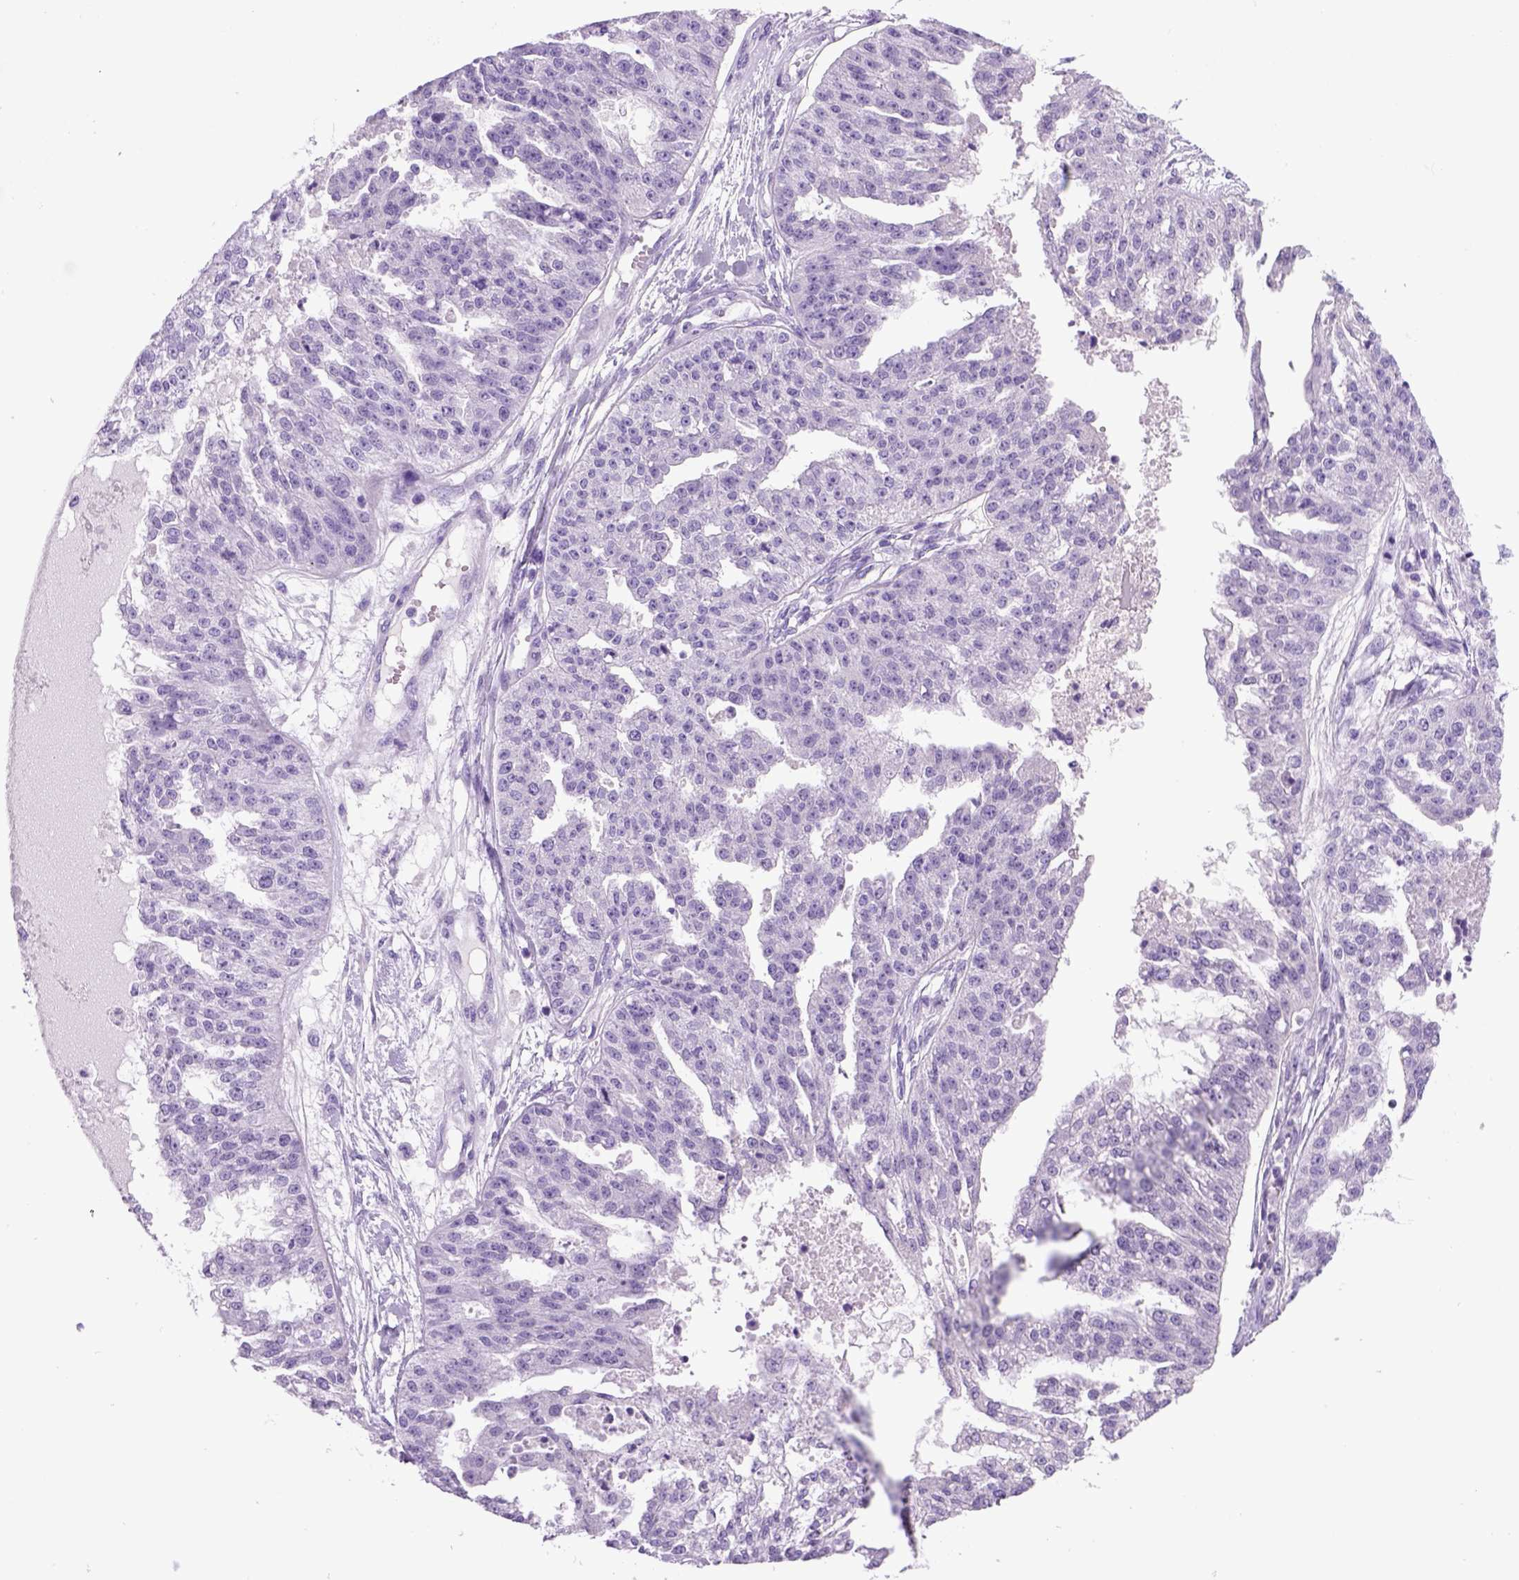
{"staining": {"intensity": "negative", "quantity": "none", "location": "none"}, "tissue": "ovarian cancer", "cell_type": "Tumor cells", "image_type": "cancer", "snomed": [{"axis": "morphology", "description": "Cystadenocarcinoma, serous, NOS"}, {"axis": "topography", "description": "Ovary"}], "caption": "There is no significant positivity in tumor cells of ovarian cancer (serous cystadenocarcinoma).", "gene": "KRT71", "patient": {"sex": "female", "age": 58}}